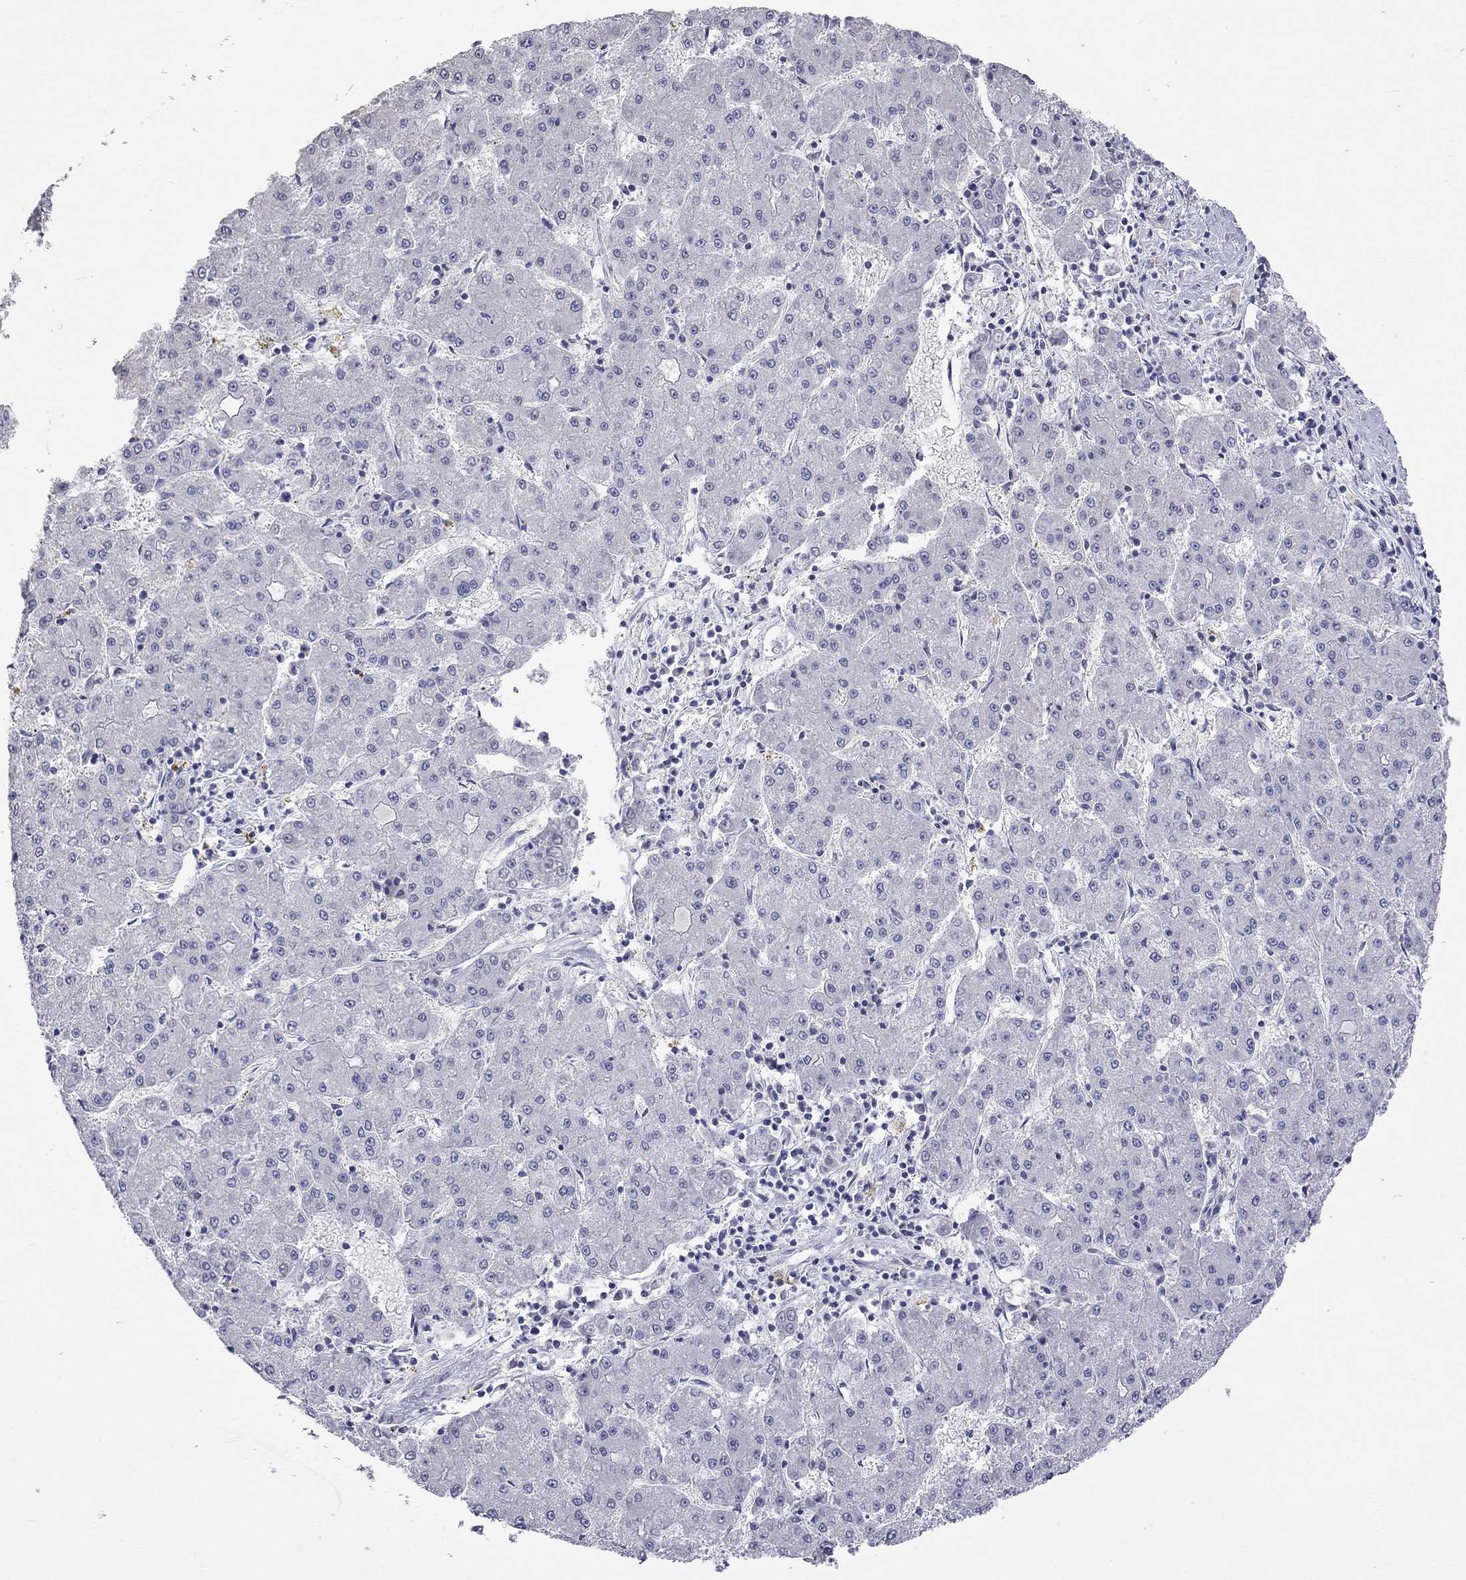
{"staining": {"intensity": "negative", "quantity": "none", "location": "none"}, "tissue": "liver cancer", "cell_type": "Tumor cells", "image_type": "cancer", "snomed": [{"axis": "morphology", "description": "Carcinoma, Hepatocellular, NOS"}, {"axis": "topography", "description": "Liver"}], "caption": "This is an immunohistochemistry (IHC) micrograph of human liver cancer. There is no staining in tumor cells.", "gene": "OPRK1", "patient": {"sex": "male", "age": 73}}